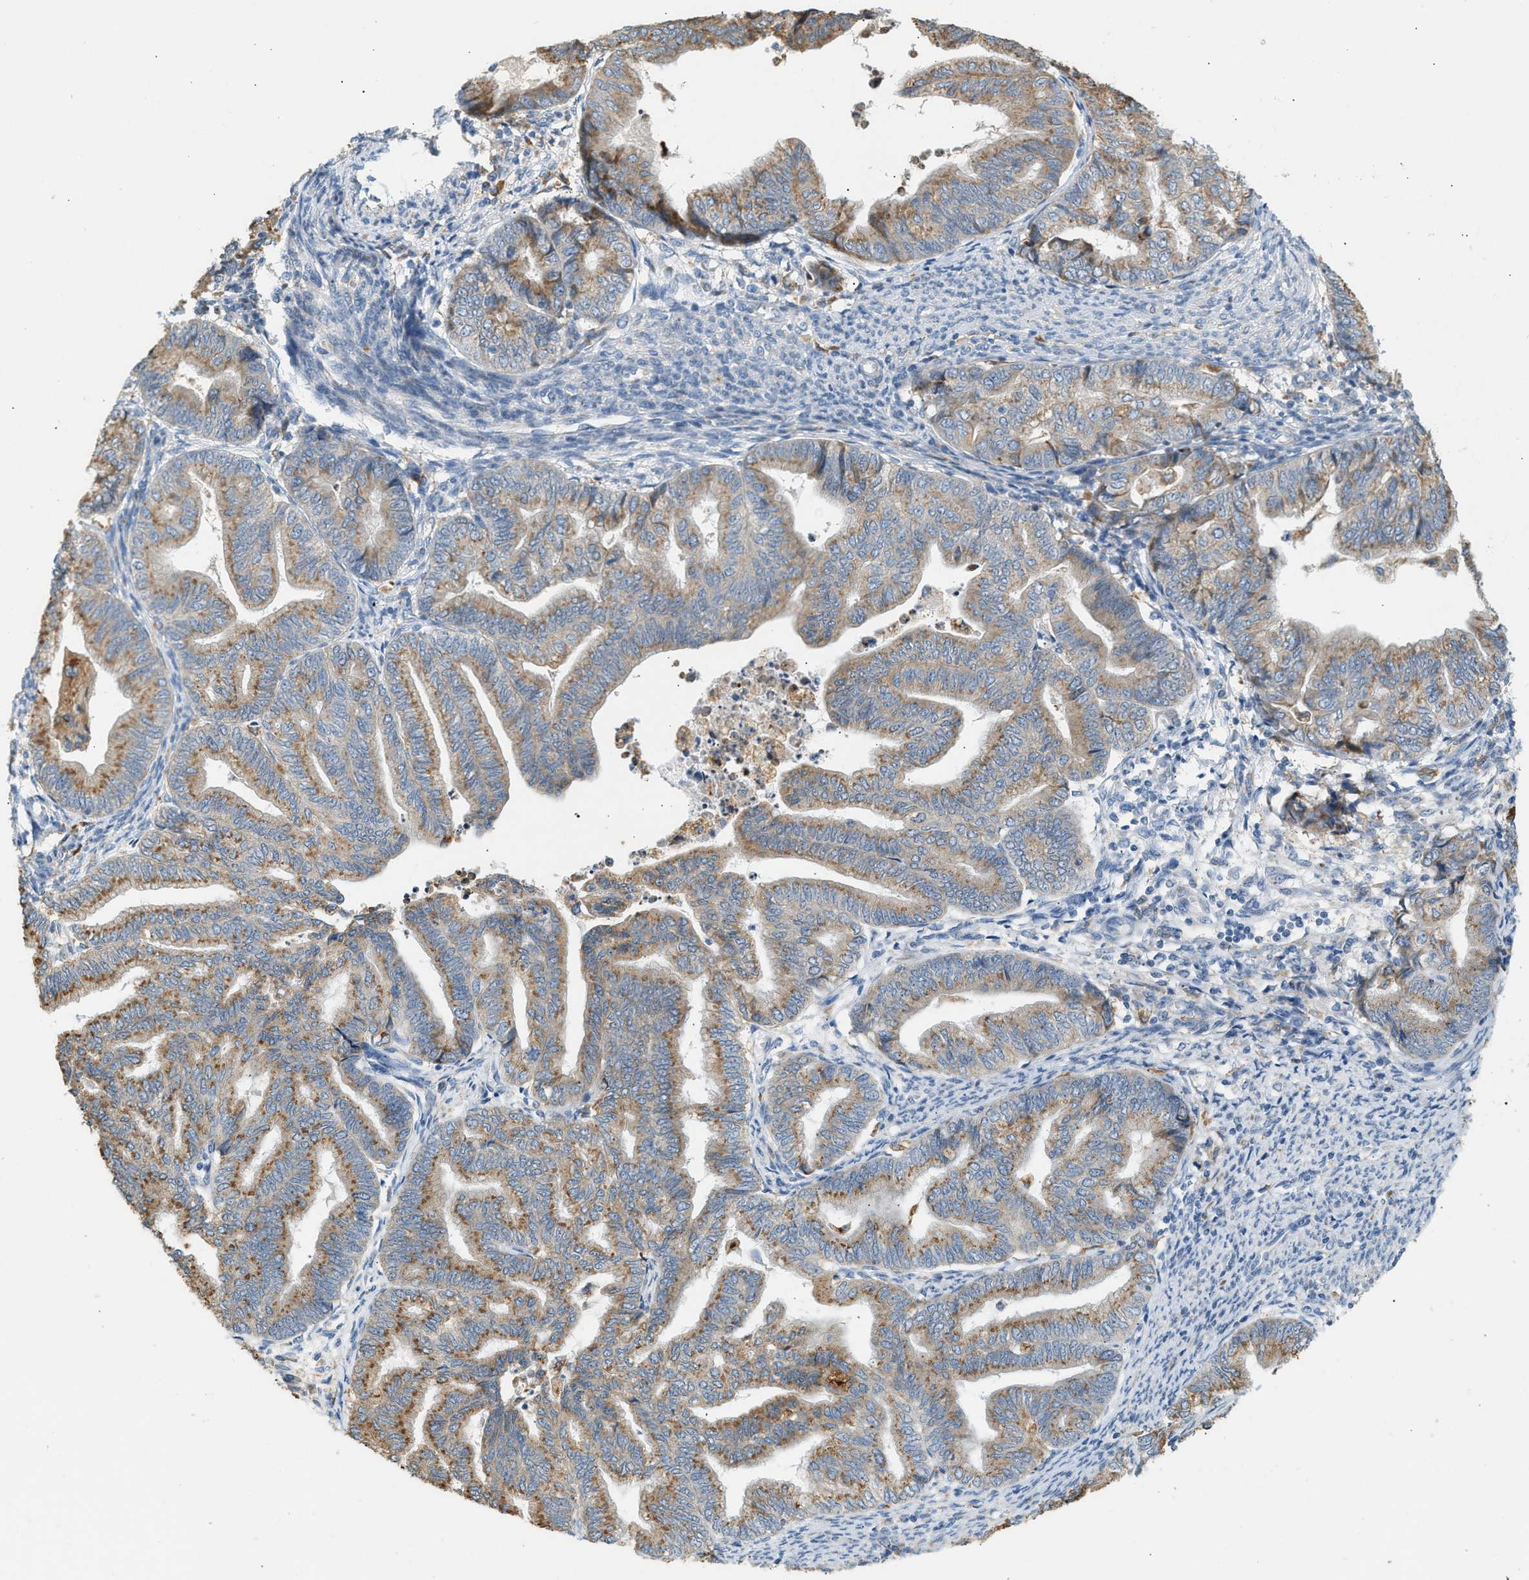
{"staining": {"intensity": "moderate", "quantity": ">75%", "location": "cytoplasmic/membranous"}, "tissue": "endometrial cancer", "cell_type": "Tumor cells", "image_type": "cancer", "snomed": [{"axis": "morphology", "description": "Adenocarcinoma, NOS"}, {"axis": "topography", "description": "Endometrium"}], "caption": "Immunohistochemical staining of adenocarcinoma (endometrial) shows moderate cytoplasmic/membranous protein positivity in approximately >75% of tumor cells. The protein is shown in brown color, while the nuclei are stained blue.", "gene": "CTSB", "patient": {"sex": "female", "age": 79}}